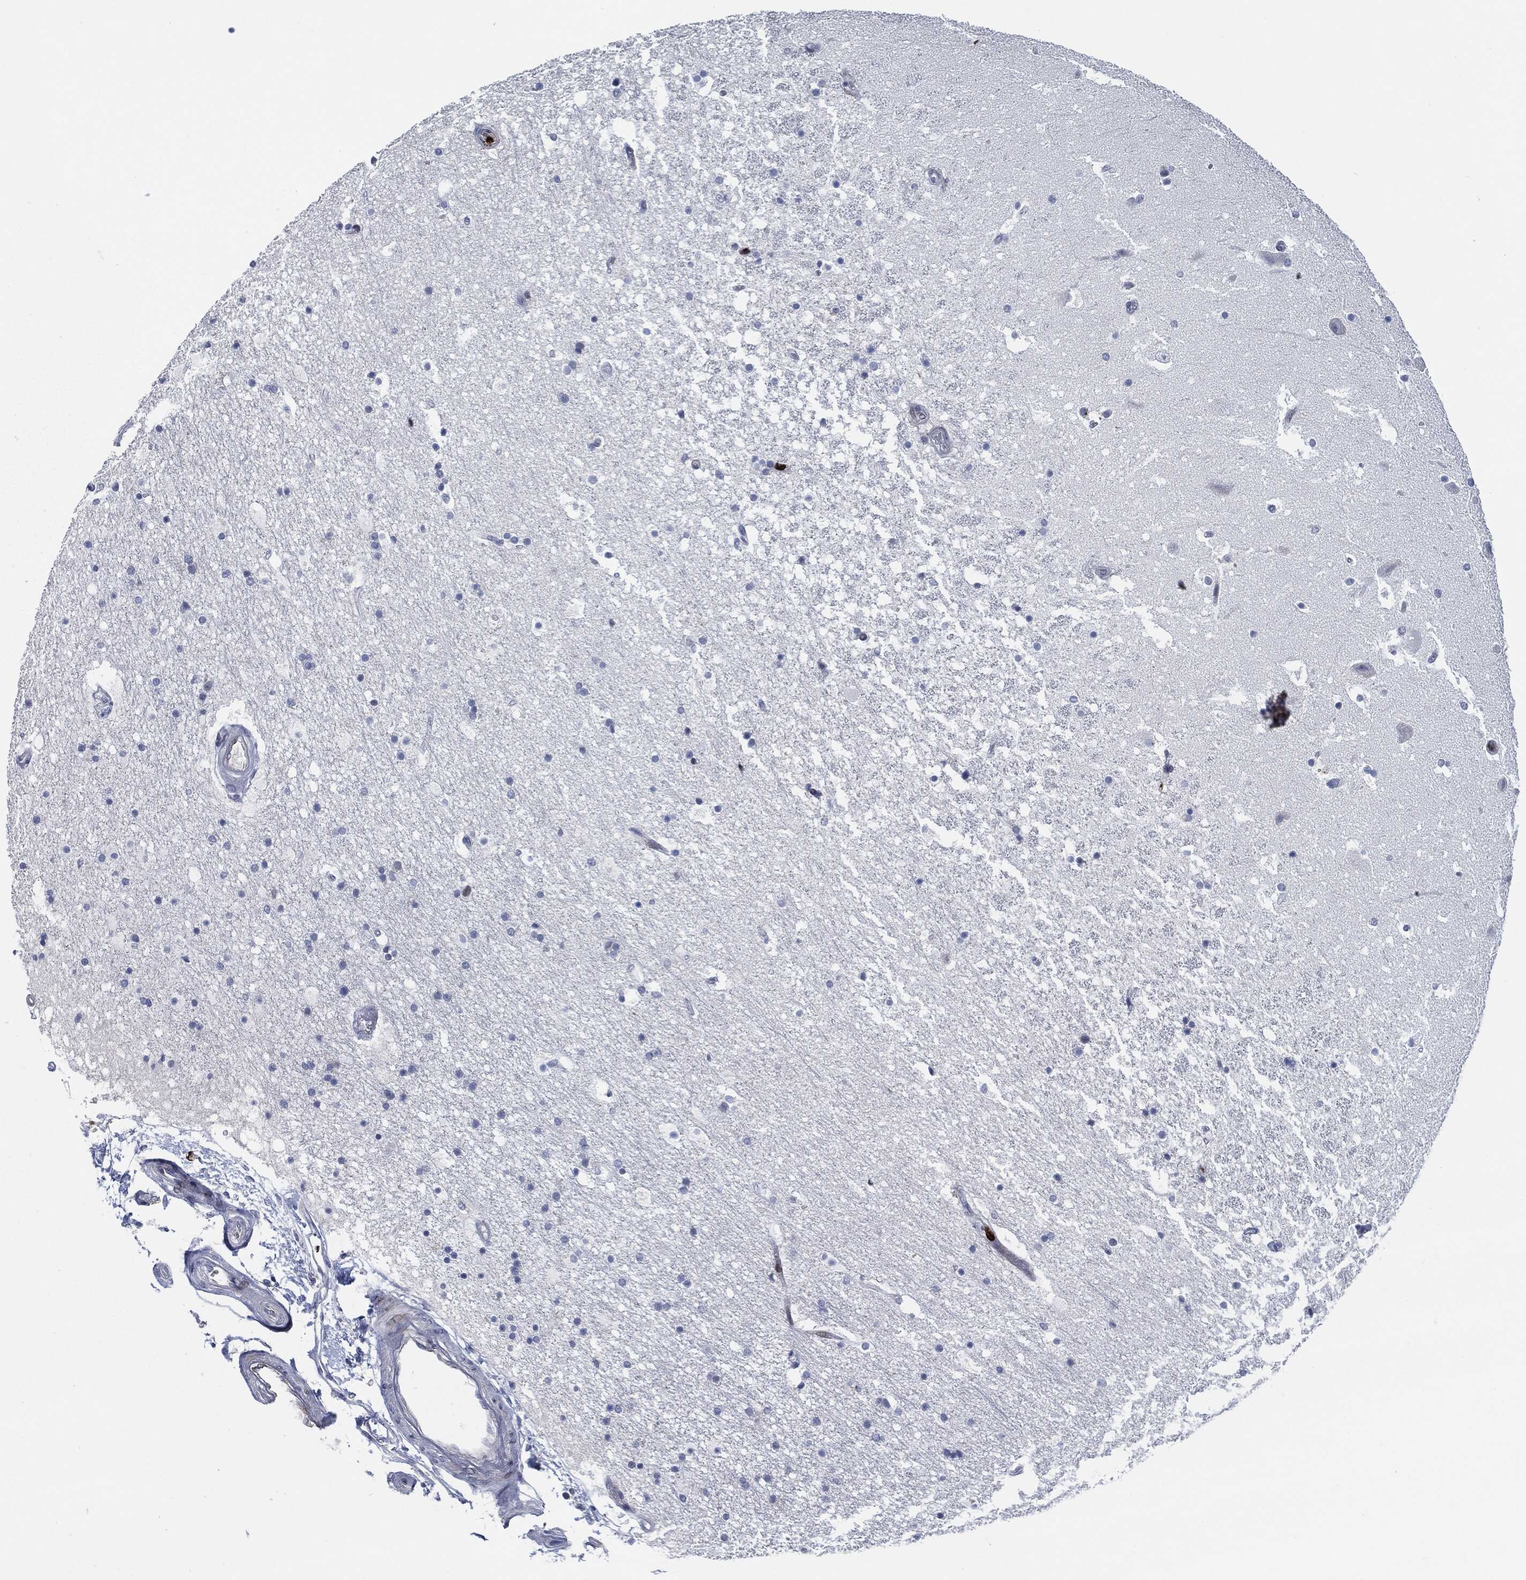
{"staining": {"intensity": "negative", "quantity": "none", "location": "none"}, "tissue": "hippocampus", "cell_type": "Glial cells", "image_type": "normal", "snomed": [{"axis": "morphology", "description": "Normal tissue, NOS"}, {"axis": "topography", "description": "Hippocampus"}], "caption": "Immunohistochemical staining of benign human hippocampus demonstrates no significant expression in glial cells.", "gene": "MPO", "patient": {"sex": "male", "age": 51}}